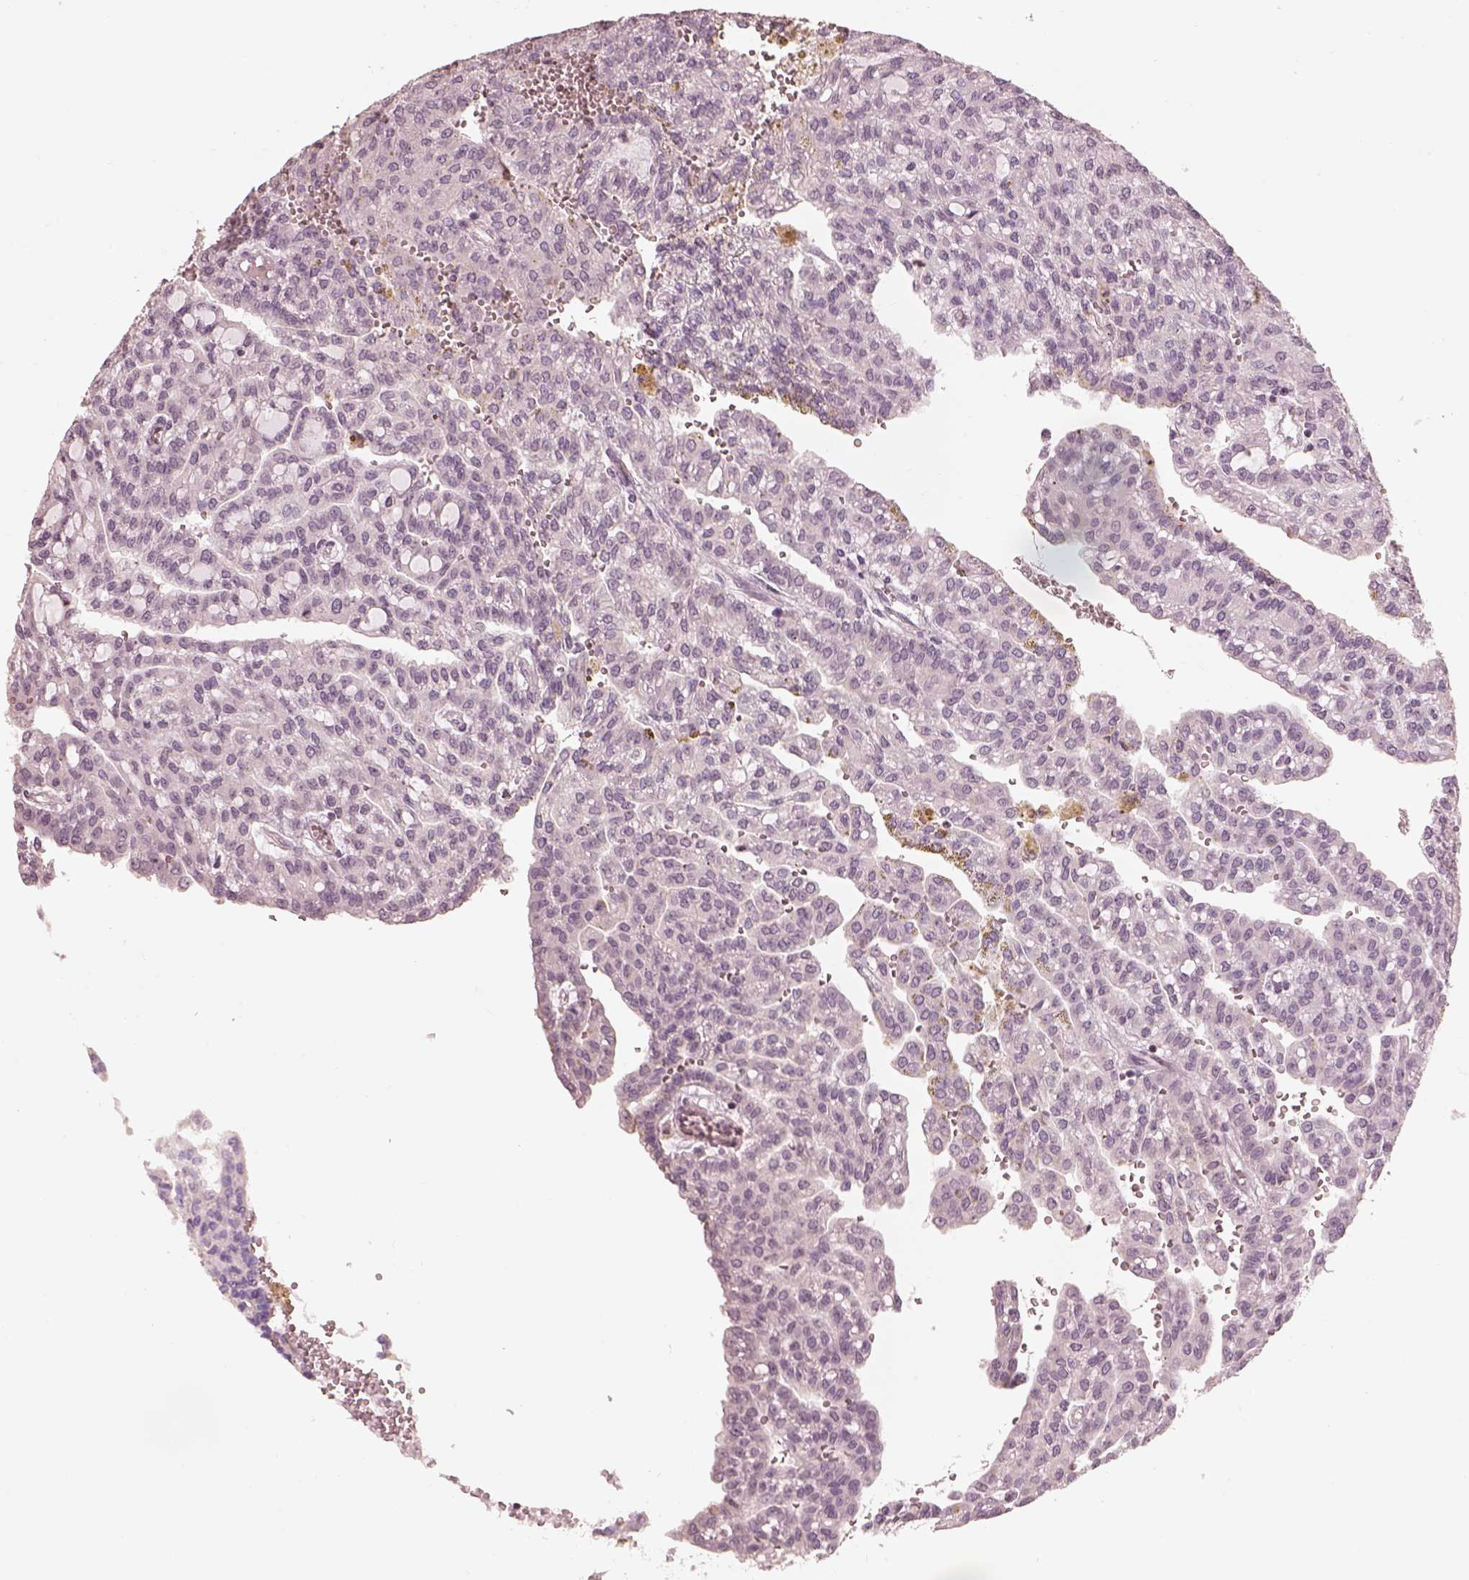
{"staining": {"intensity": "negative", "quantity": "none", "location": "none"}, "tissue": "renal cancer", "cell_type": "Tumor cells", "image_type": "cancer", "snomed": [{"axis": "morphology", "description": "Adenocarcinoma, NOS"}, {"axis": "topography", "description": "Kidney"}], "caption": "This is an IHC image of renal cancer. There is no positivity in tumor cells.", "gene": "PRKACG", "patient": {"sex": "male", "age": 63}}